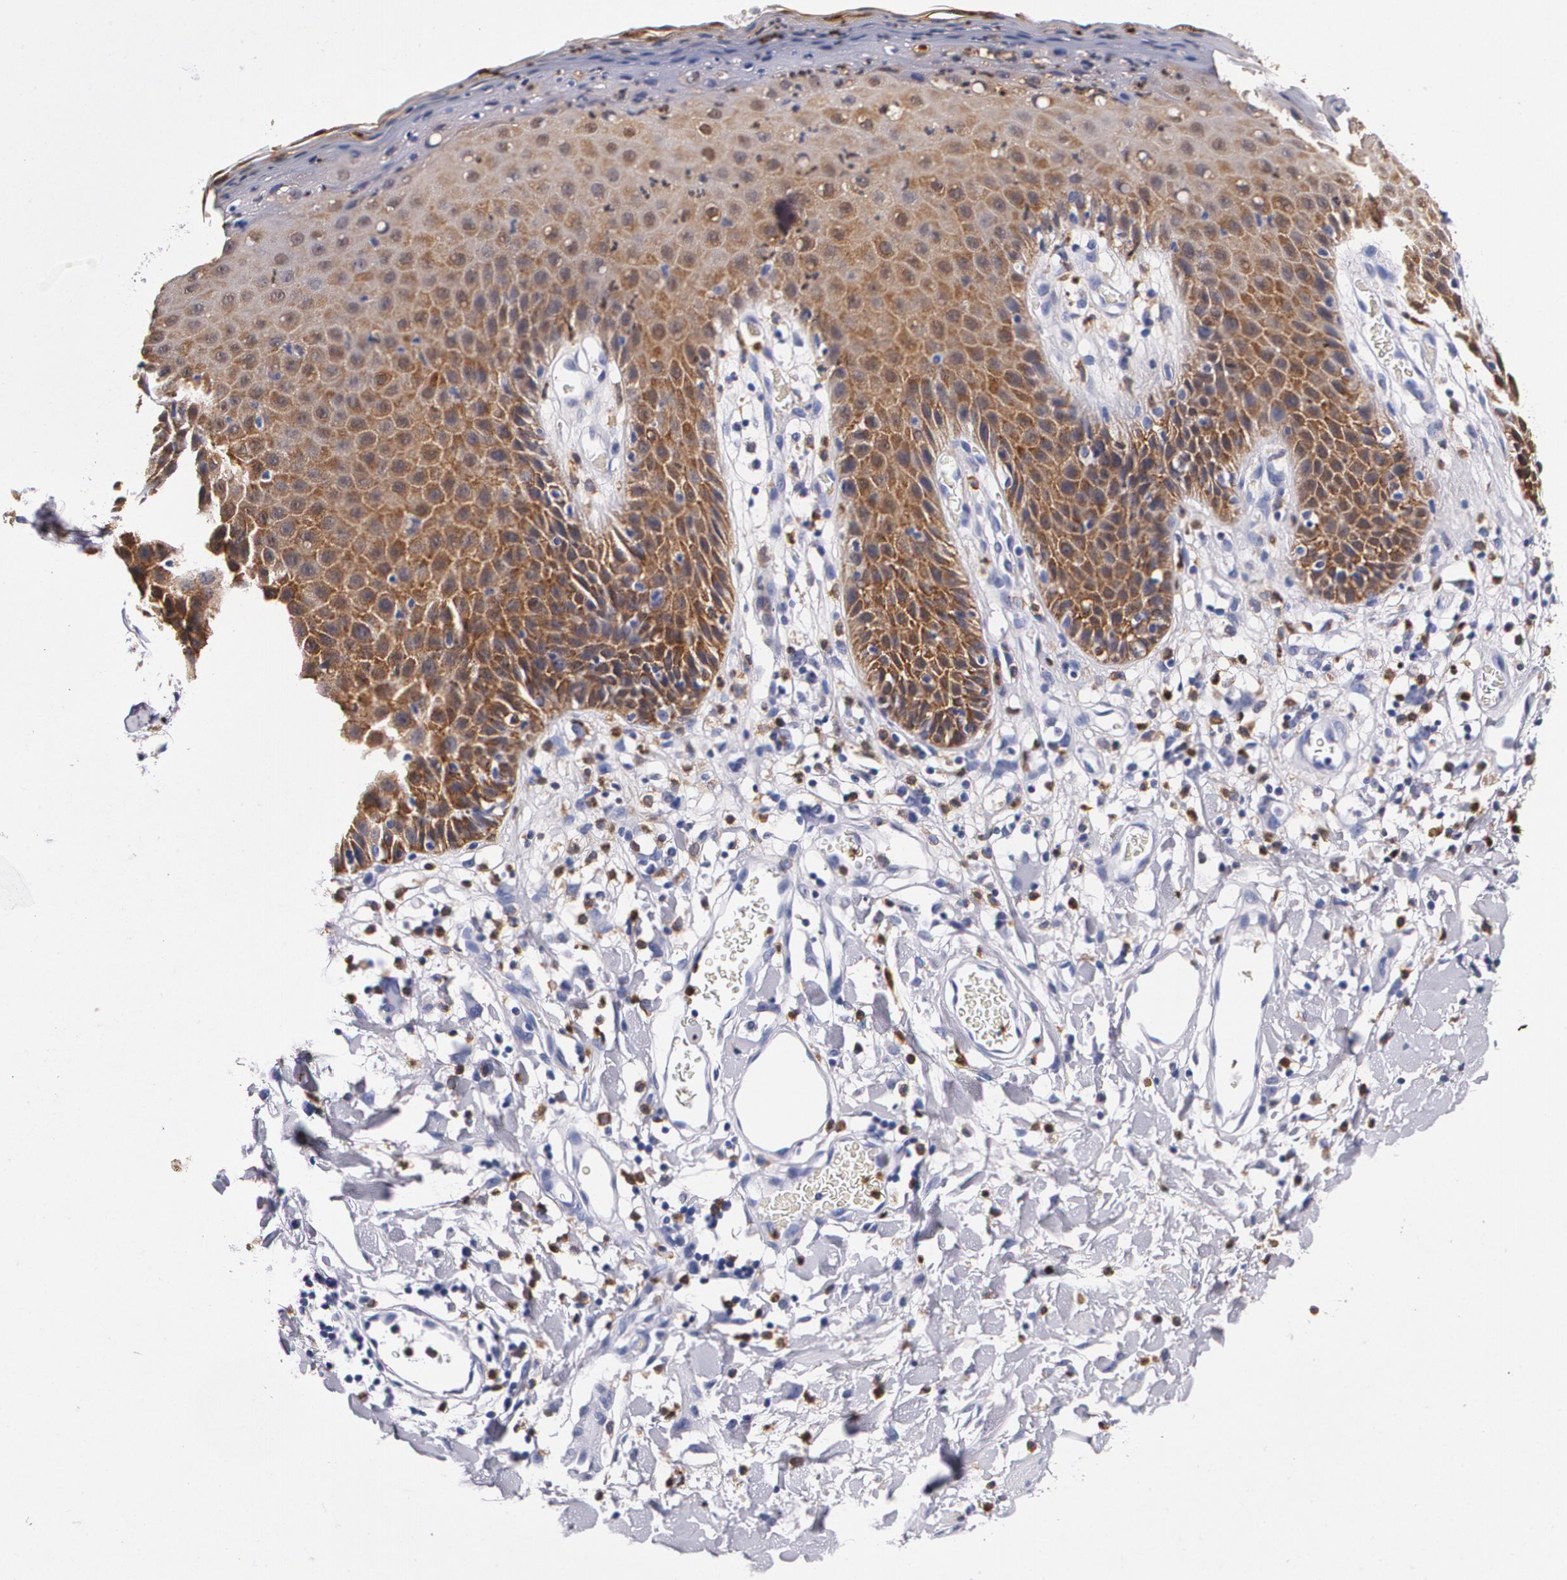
{"staining": {"intensity": "strong", "quantity": ">75%", "location": "cytoplasmic/membranous"}, "tissue": "skin", "cell_type": "Epidermal cells", "image_type": "normal", "snomed": [{"axis": "morphology", "description": "Normal tissue, NOS"}, {"axis": "topography", "description": "Vulva"}, {"axis": "topography", "description": "Peripheral nerve tissue"}], "caption": "This is an image of IHC staining of benign skin, which shows strong positivity in the cytoplasmic/membranous of epidermal cells.", "gene": "S100A8", "patient": {"sex": "female", "age": 68}}